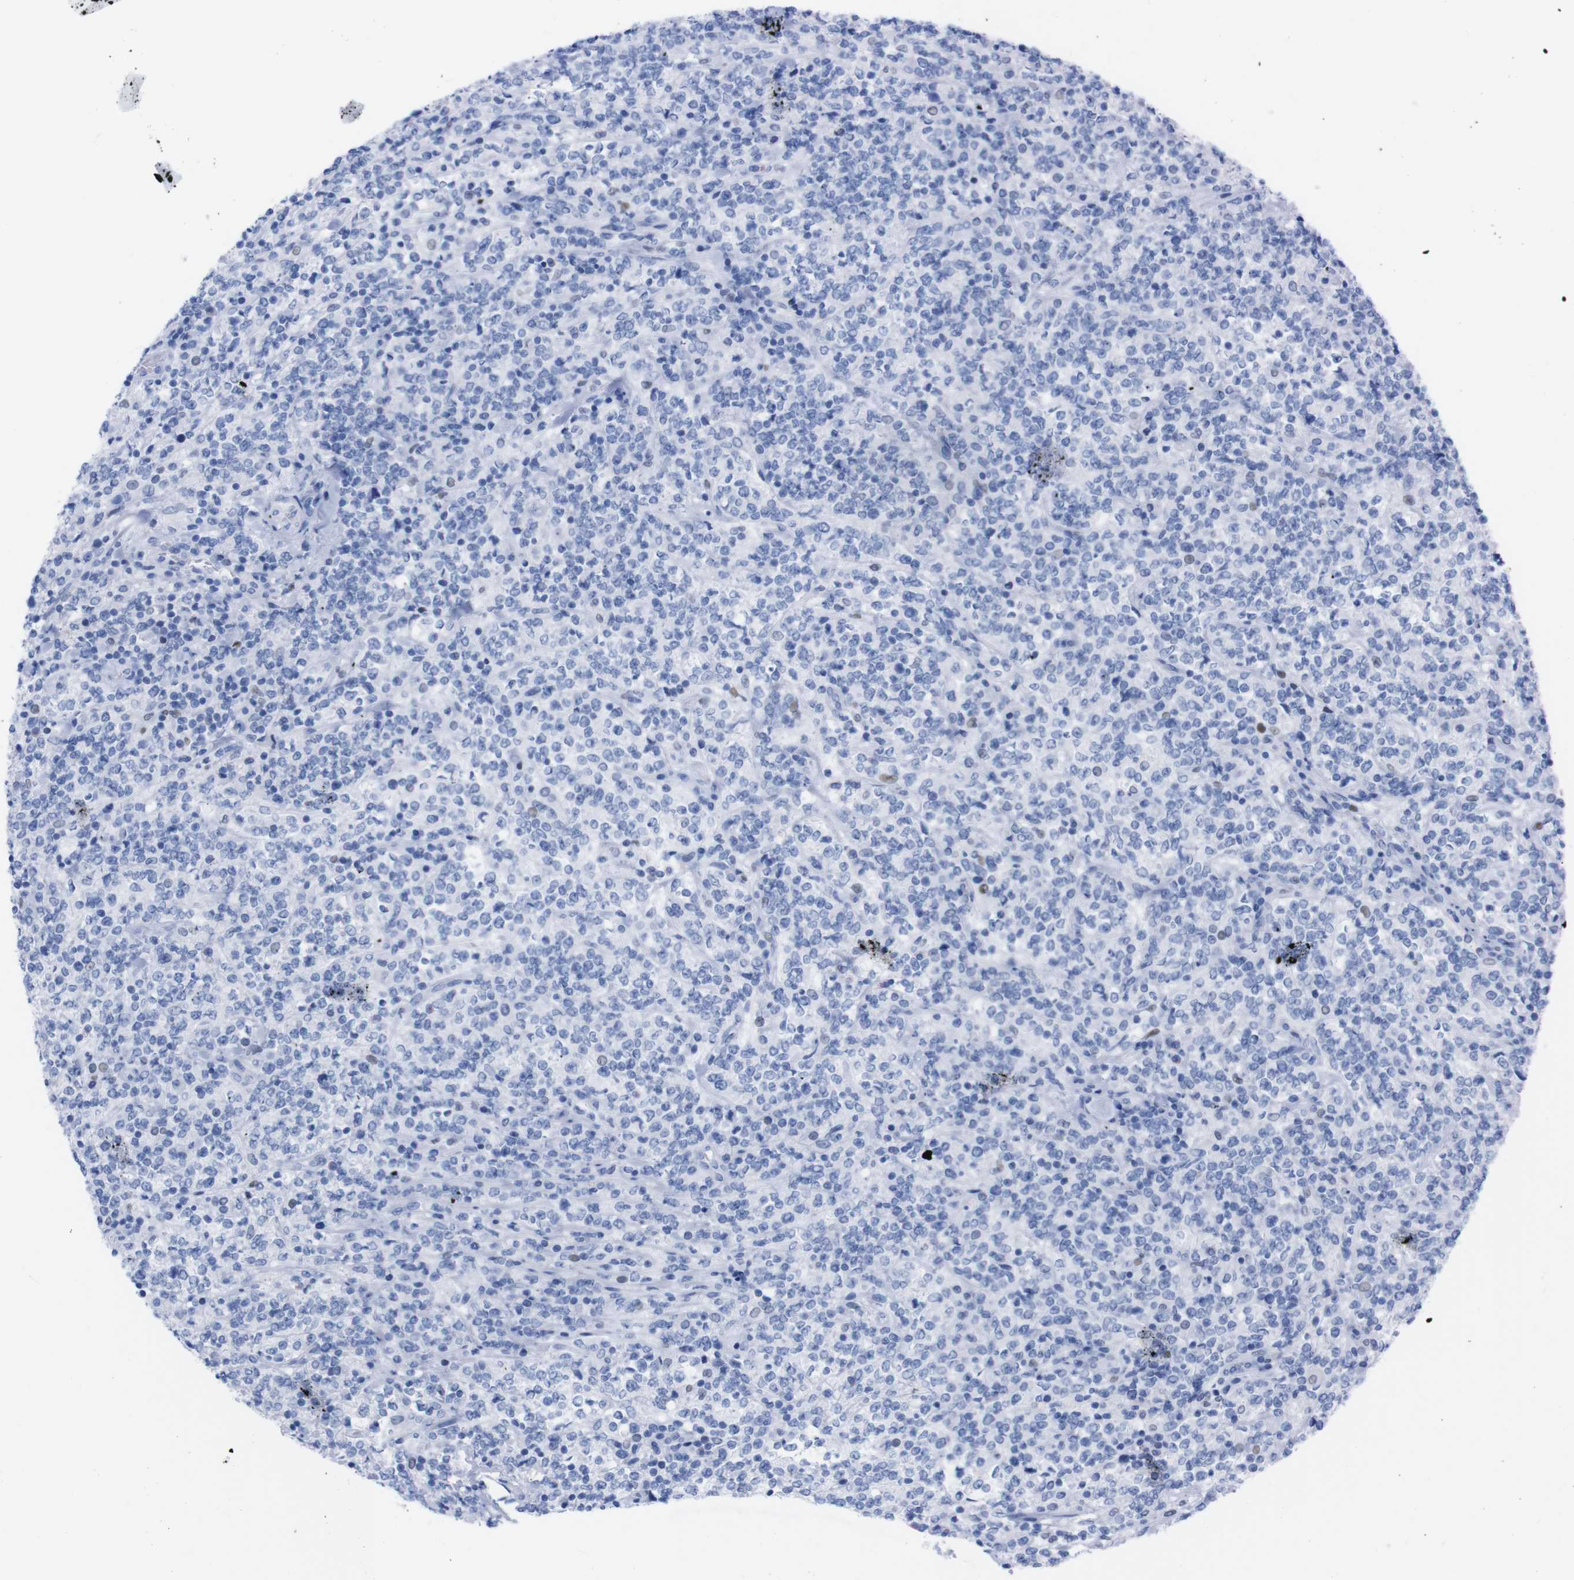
{"staining": {"intensity": "negative", "quantity": "none", "location": "none"}, "tissue": "lymphoma", "cell_type": "Tumor cells", "image_type": "cancer", "snomed": [{"axis": "morphology", "description": "Malignant lymphoma, non-Hodgkin's type, High grade"}, {"axis": "topography", "description": "Soft tissue"}], "caption": "Immunohistochemistry micrograph of neoplastic tissue: human high-grade malignant lymphoma, non-Hodgkin's type stained with DAB demonstrates no significant protein staining in tumor cells.", "gene": "P2RY12", "patient": {"sex": "male", "age": 18}}